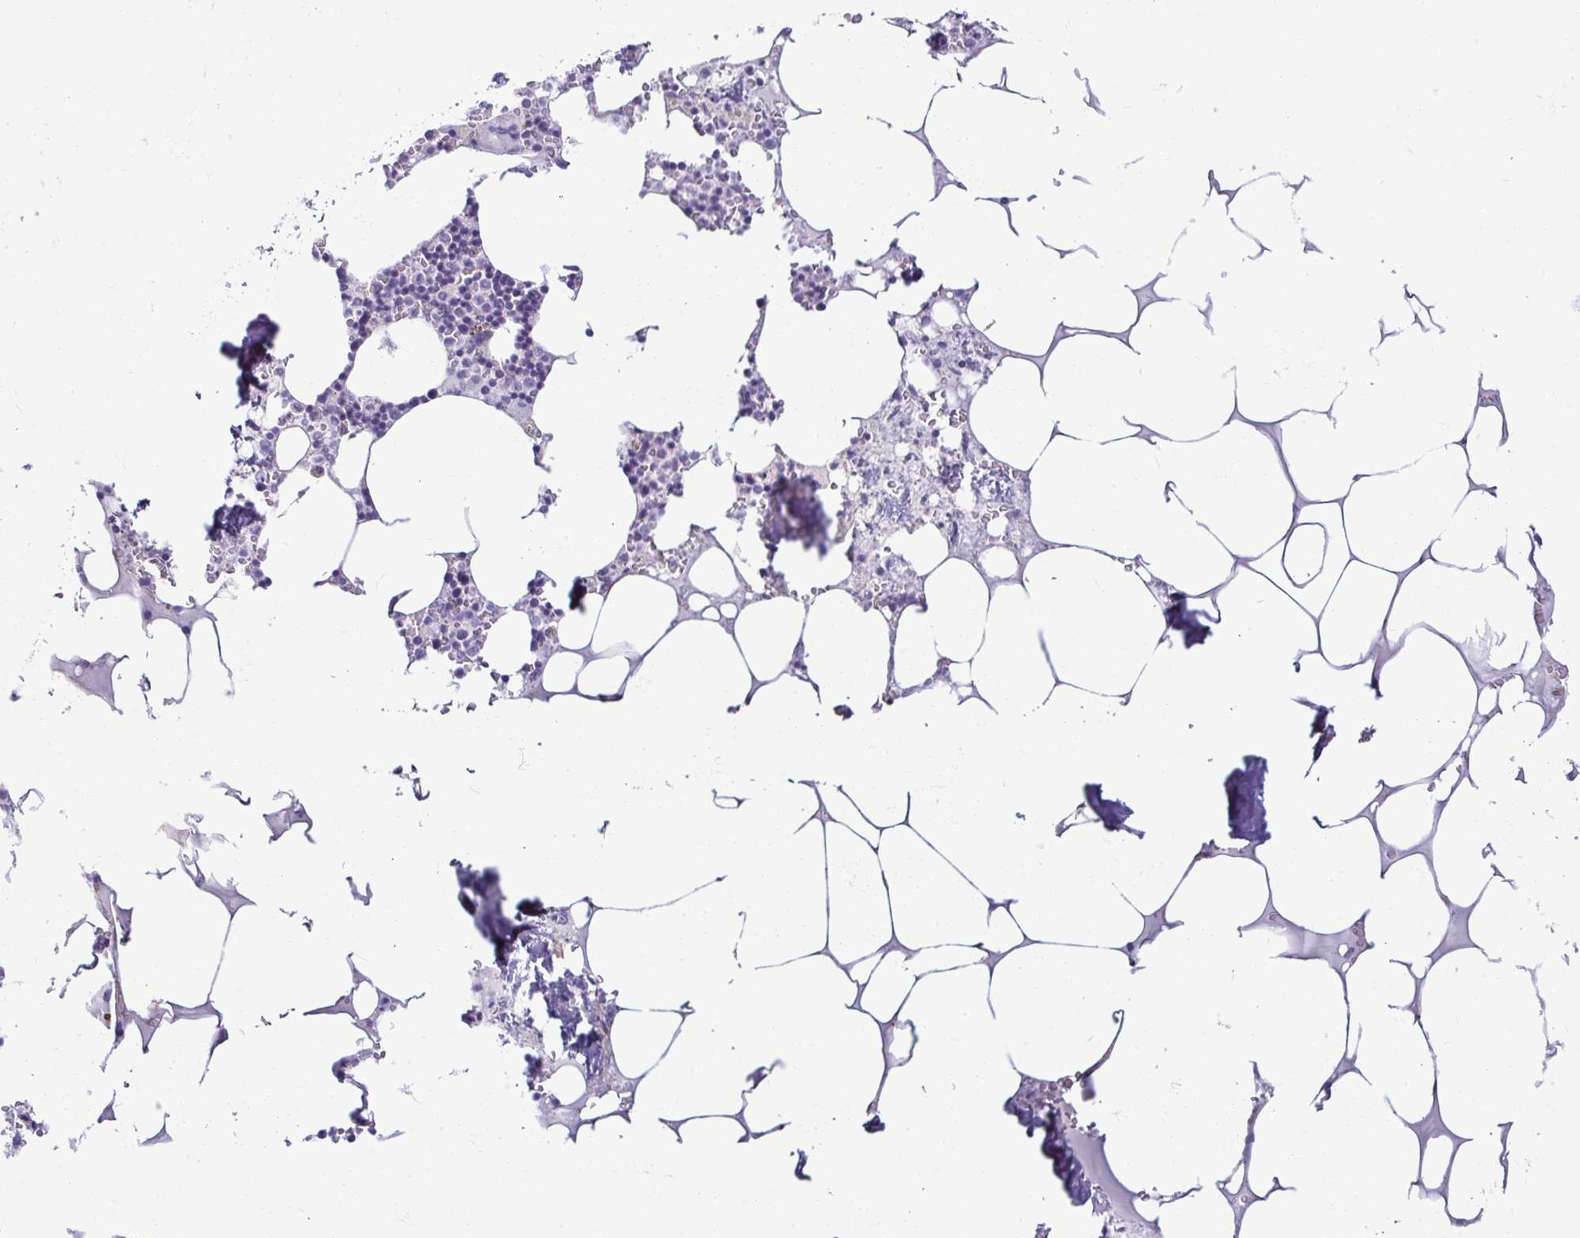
{"staining": {"intensity": "negative", "quantity": "none", "location": "none"}, "tissue": "bone marrow", "cell_type": "Hematopoietic cells", "image_type": "normal", "snomed": [{"axis": "morphology", "description": "Normal tissue, NOS"}, {"axis": "topography", "description": "Bone marrow"}], "caption": "This is an IHC image of normal human bone marrow. There is no staining in hematopoietic cells.", "gene": "CASP14", "patient": {"sex": "male", "age": 54}}